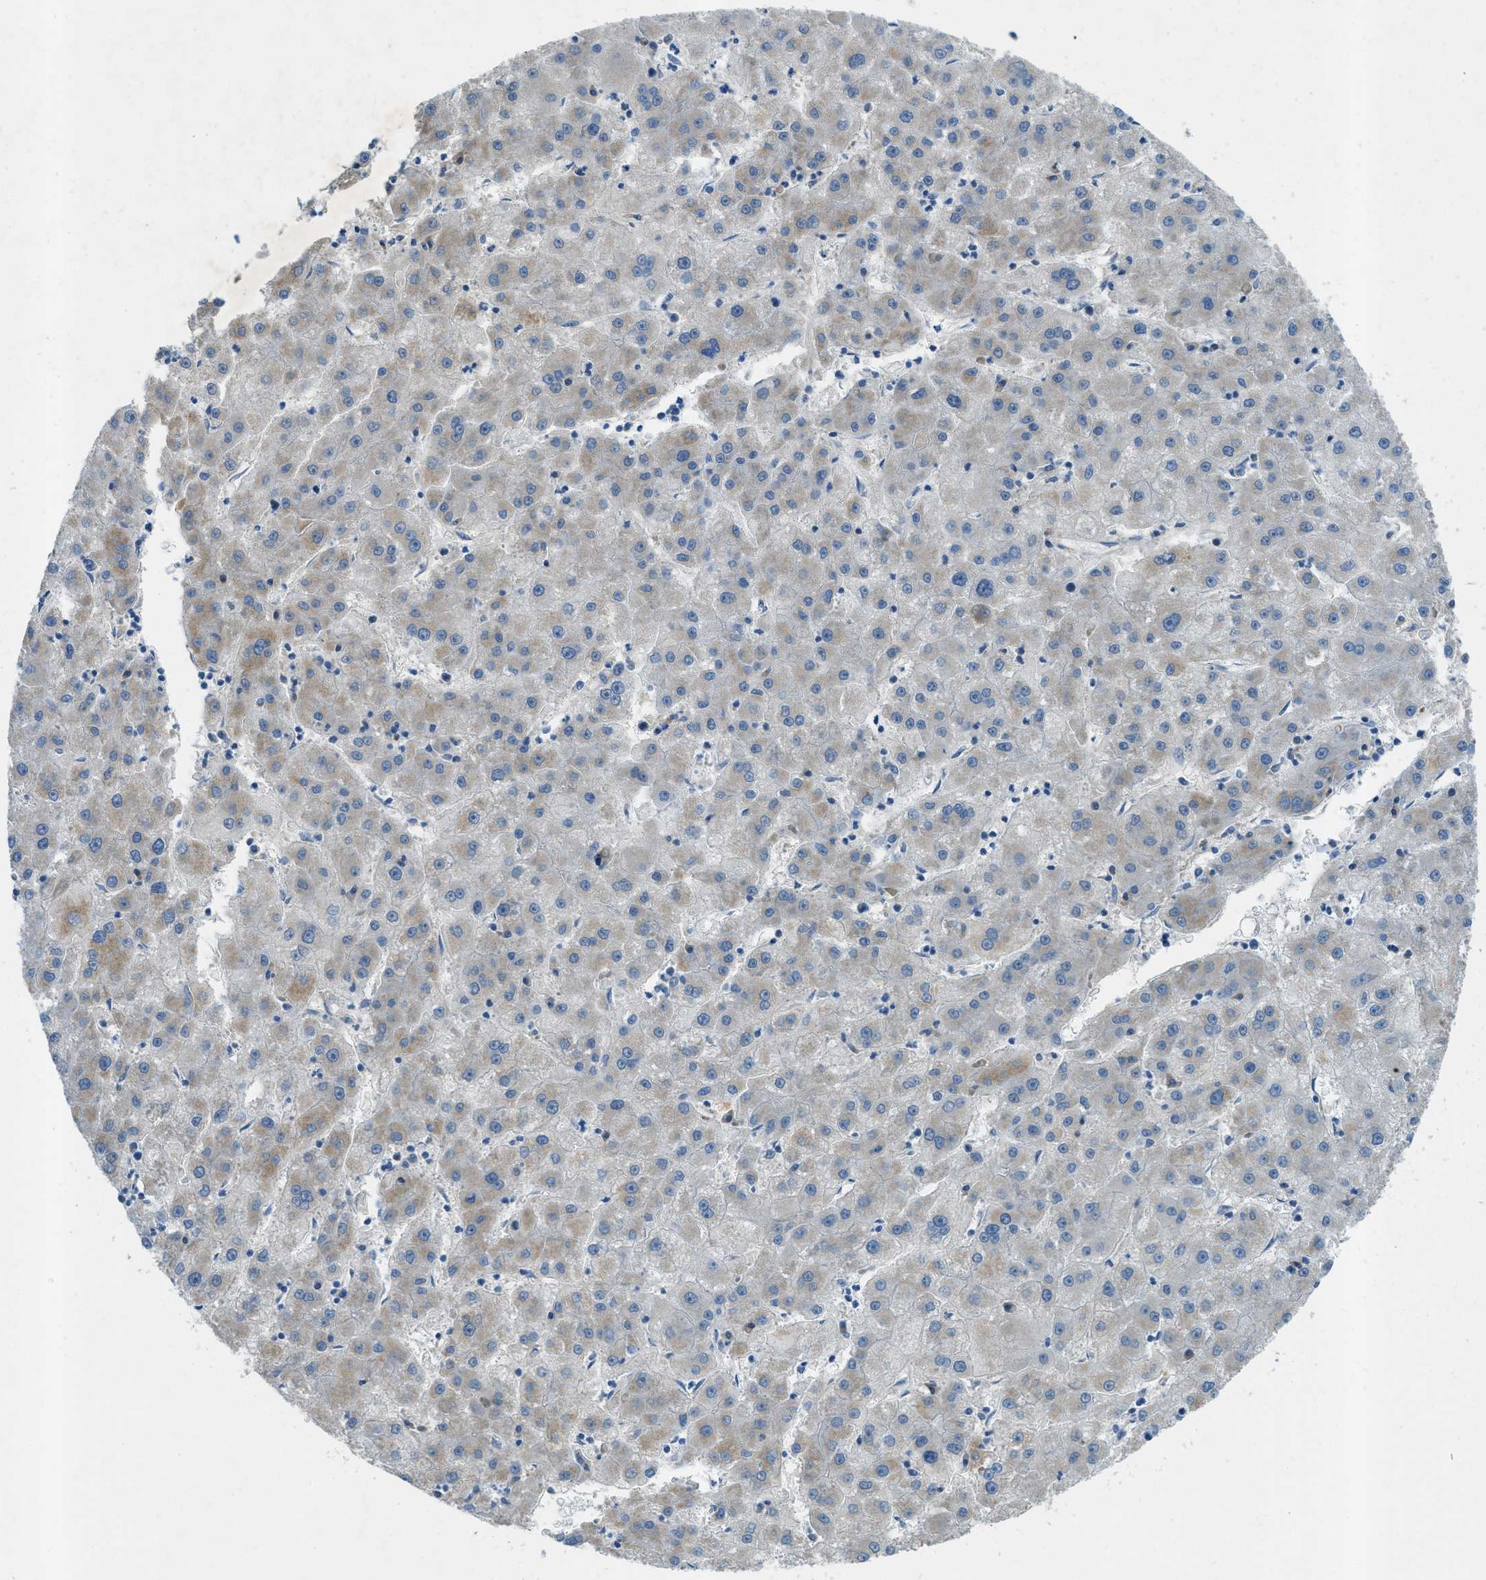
{"staining": {"intensity": "weak", "quantity": "<25%", "location": "cytoplasmic/membranous"}, "tissue": "liver cancer", "cell_type": "Tumor cells", "image_type": "cancer", "snomed": [{"axis": "morphology", "description": "Carcinoma, Hepatocellular, NOS"}, {"axis": "topography", "description": "Liver"}], "caption": "IHC micrograph of neoplastic tissue: hepatocellular carcinoma (liver) stained with DAB demonstrates no significant protein positivity in tumor cells.", "gene": "CYGB", "patient": {"sex": "male", "age": 72}}